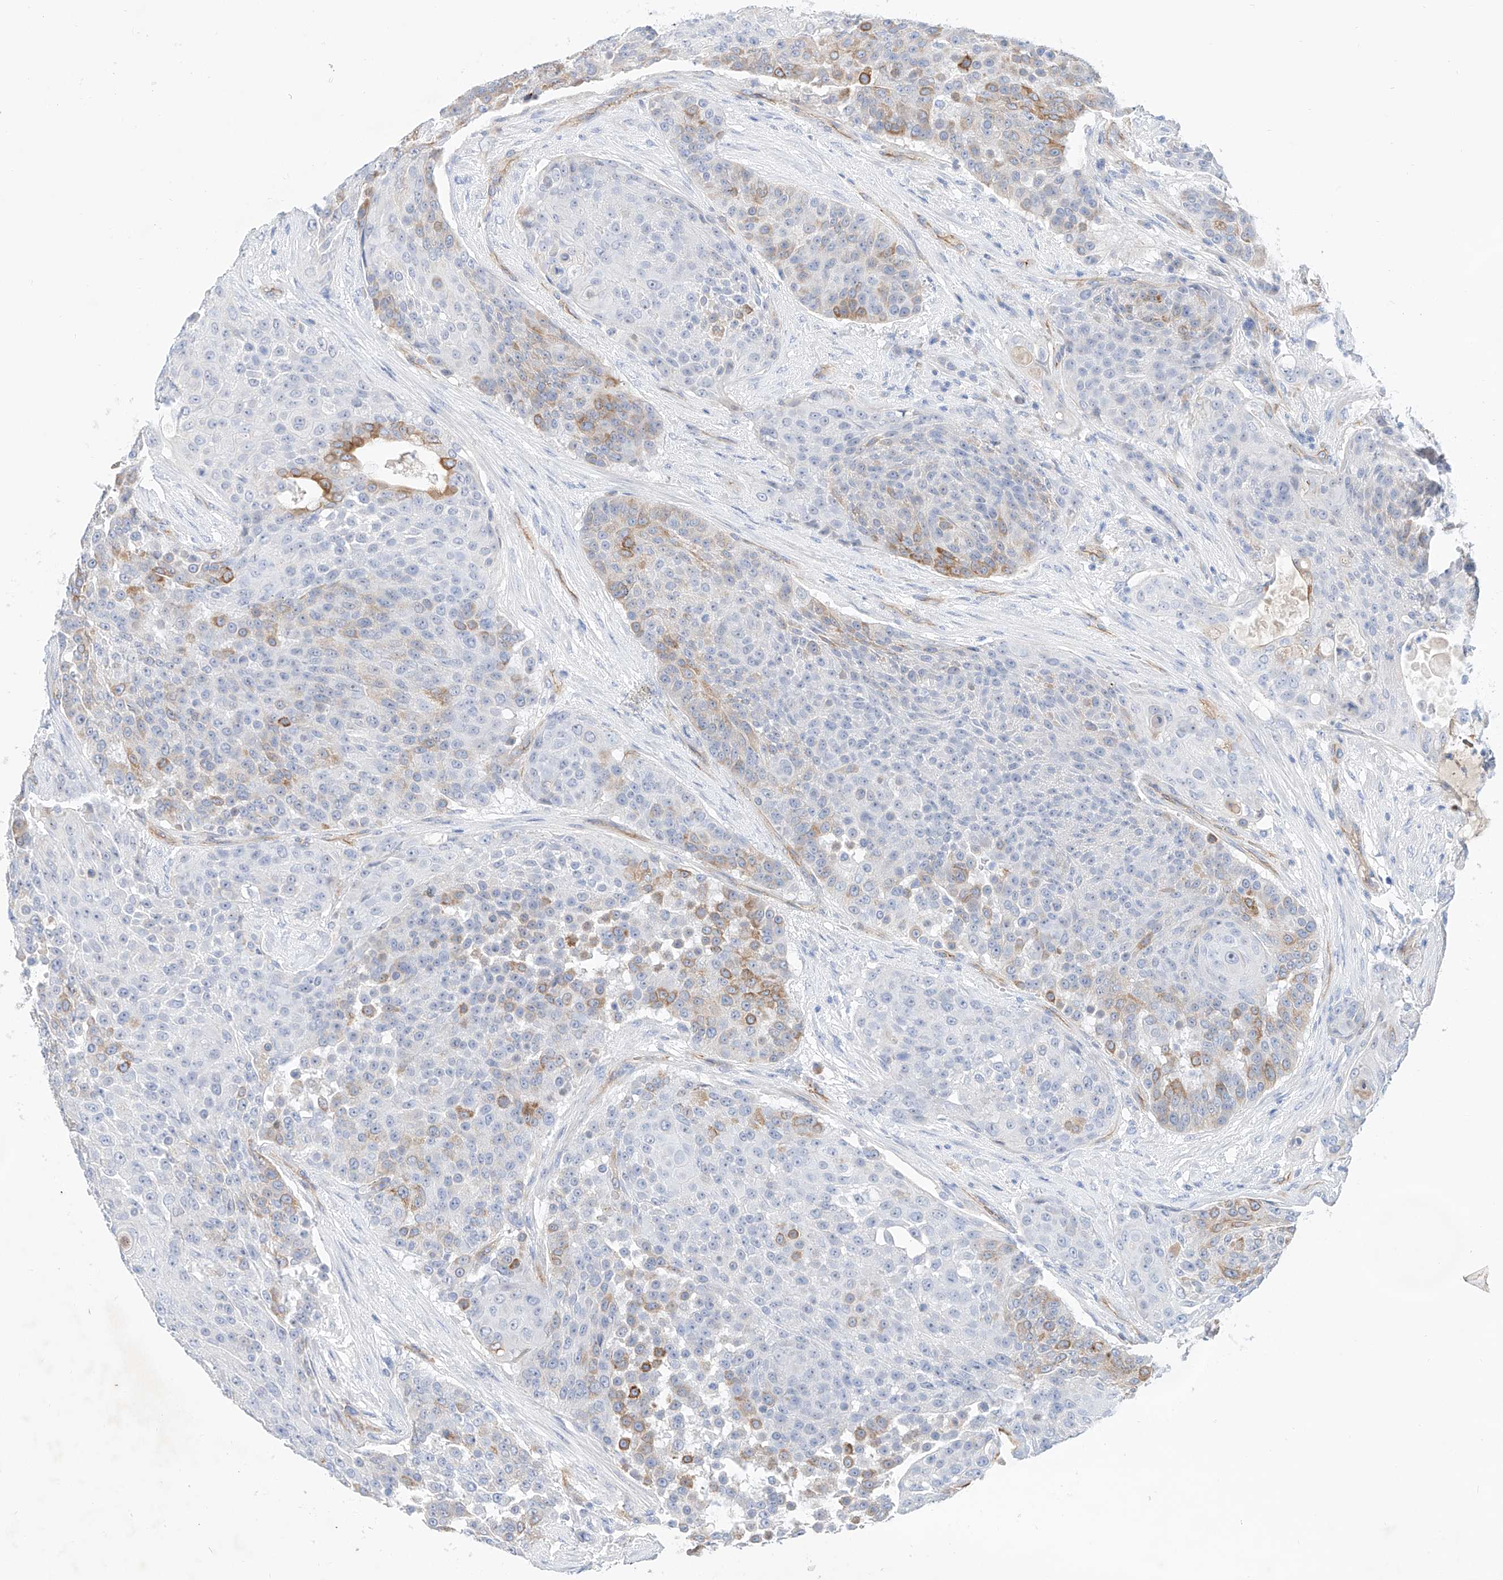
{"staining": {"intensity": "moderate", "quantity": "<25%", "location": "cytoplasmic/membranous"}, "tissue": "urothelial cancer", "cell_type": "Tumor cells", "image_type": "cancer", "snomed": [{"axis": "morphology", "description": "Urothelial carcinoma, High grade"}, {"axis": "topography", "description": "Urinary bladder"}], "caption": "Immunohistochemical staining of human urothelial carcinoma (high-grade) reveals moderate cytoplasmic/membranous protein expression in about <25% of tumor cells. (IHC, brightfield microscopy, high magnification).", "gene": "SBSPON", "patient": {"sex": "female", "age": 63}}